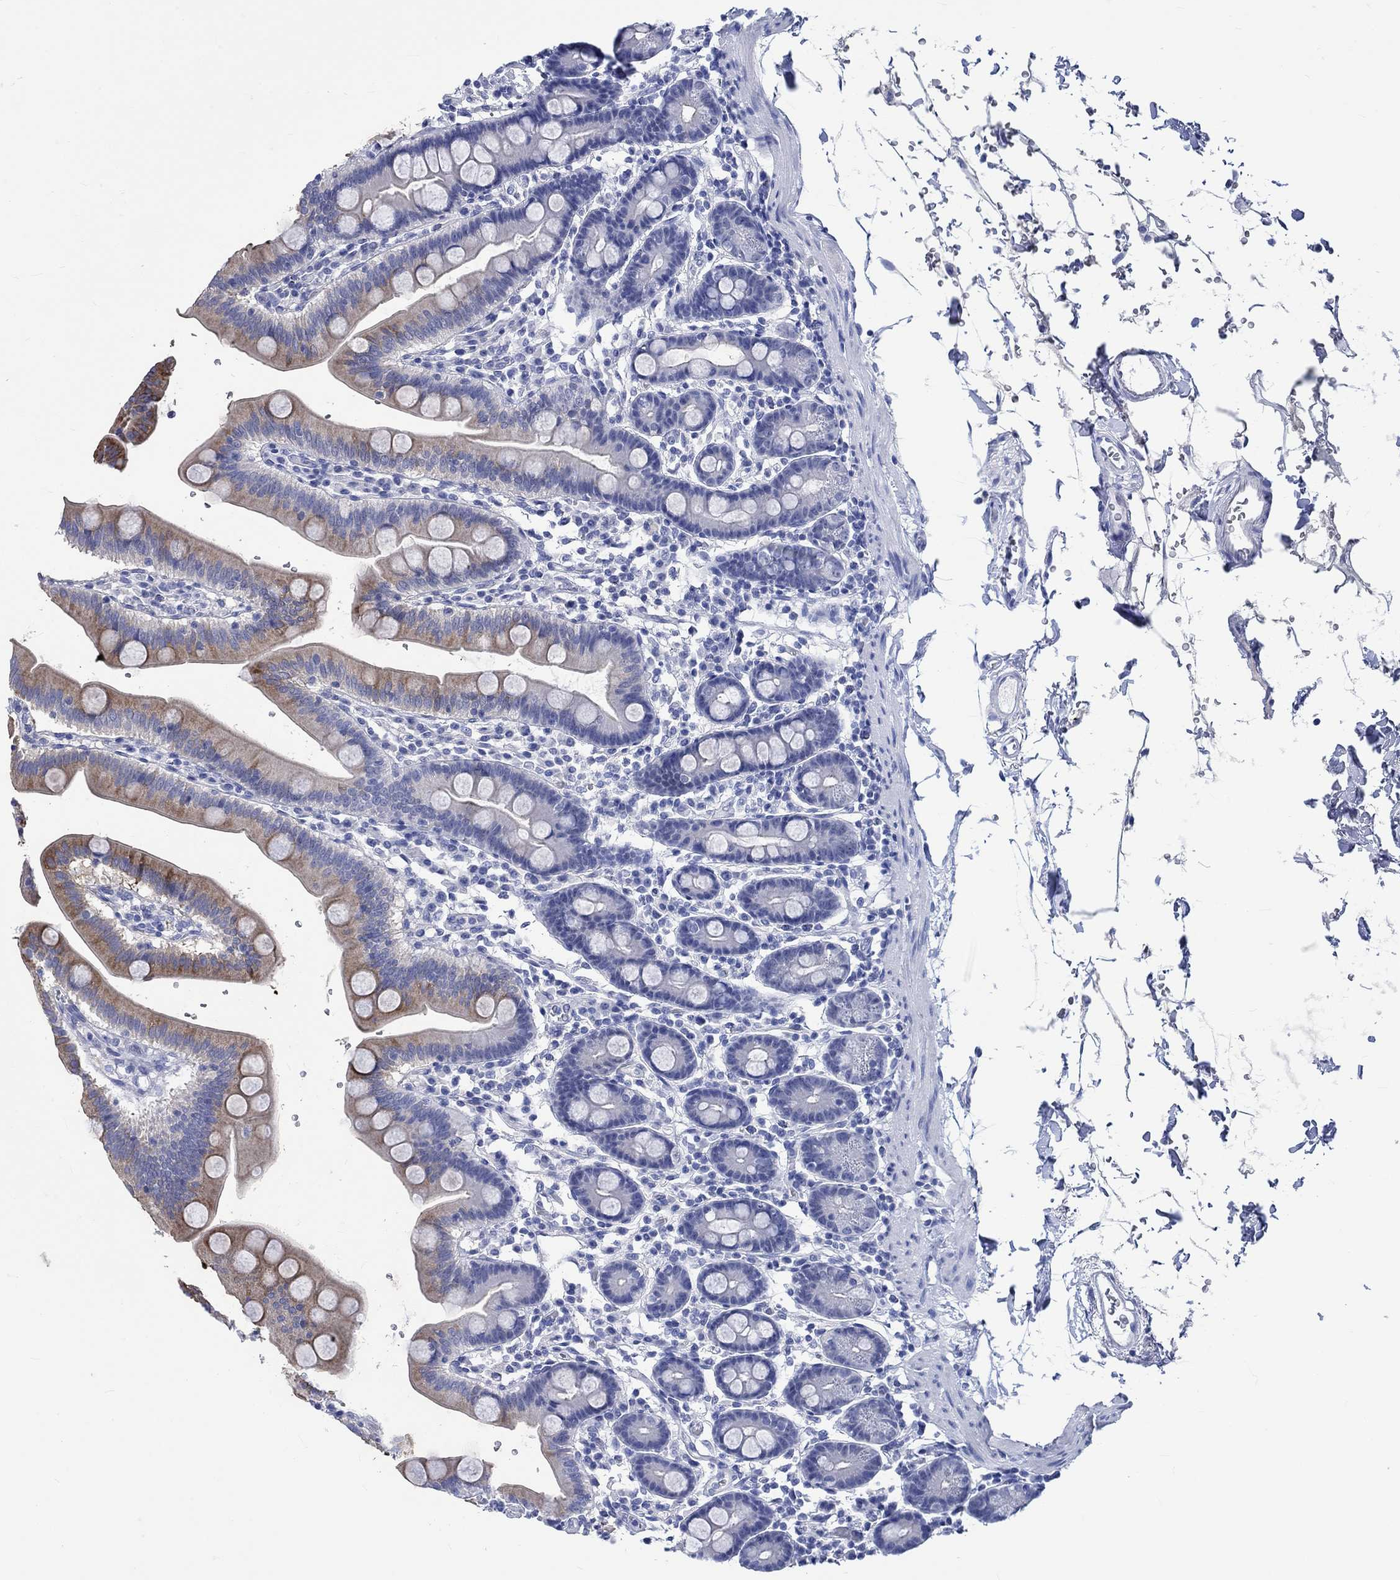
{"staining": {"intensity": "strong", "quantity": "<25%", "location": "cytoplasmic/membranous"}, "tissue": "duodenum", "cell_type": "Glandular cells", "image_type": "normal", "snomed": [{"axis": "morphology", "description": "Normal tissue, NOS"}, {"axis": "topography", "description": "Duodenum"}], "caption": "A histopathology image of duodenum stained for a protein displays strong cytoplasmic/membranous brown staining in glandular cells.", "gene": "KLHL33", "patient": {"sex": "male", "age": 59}}